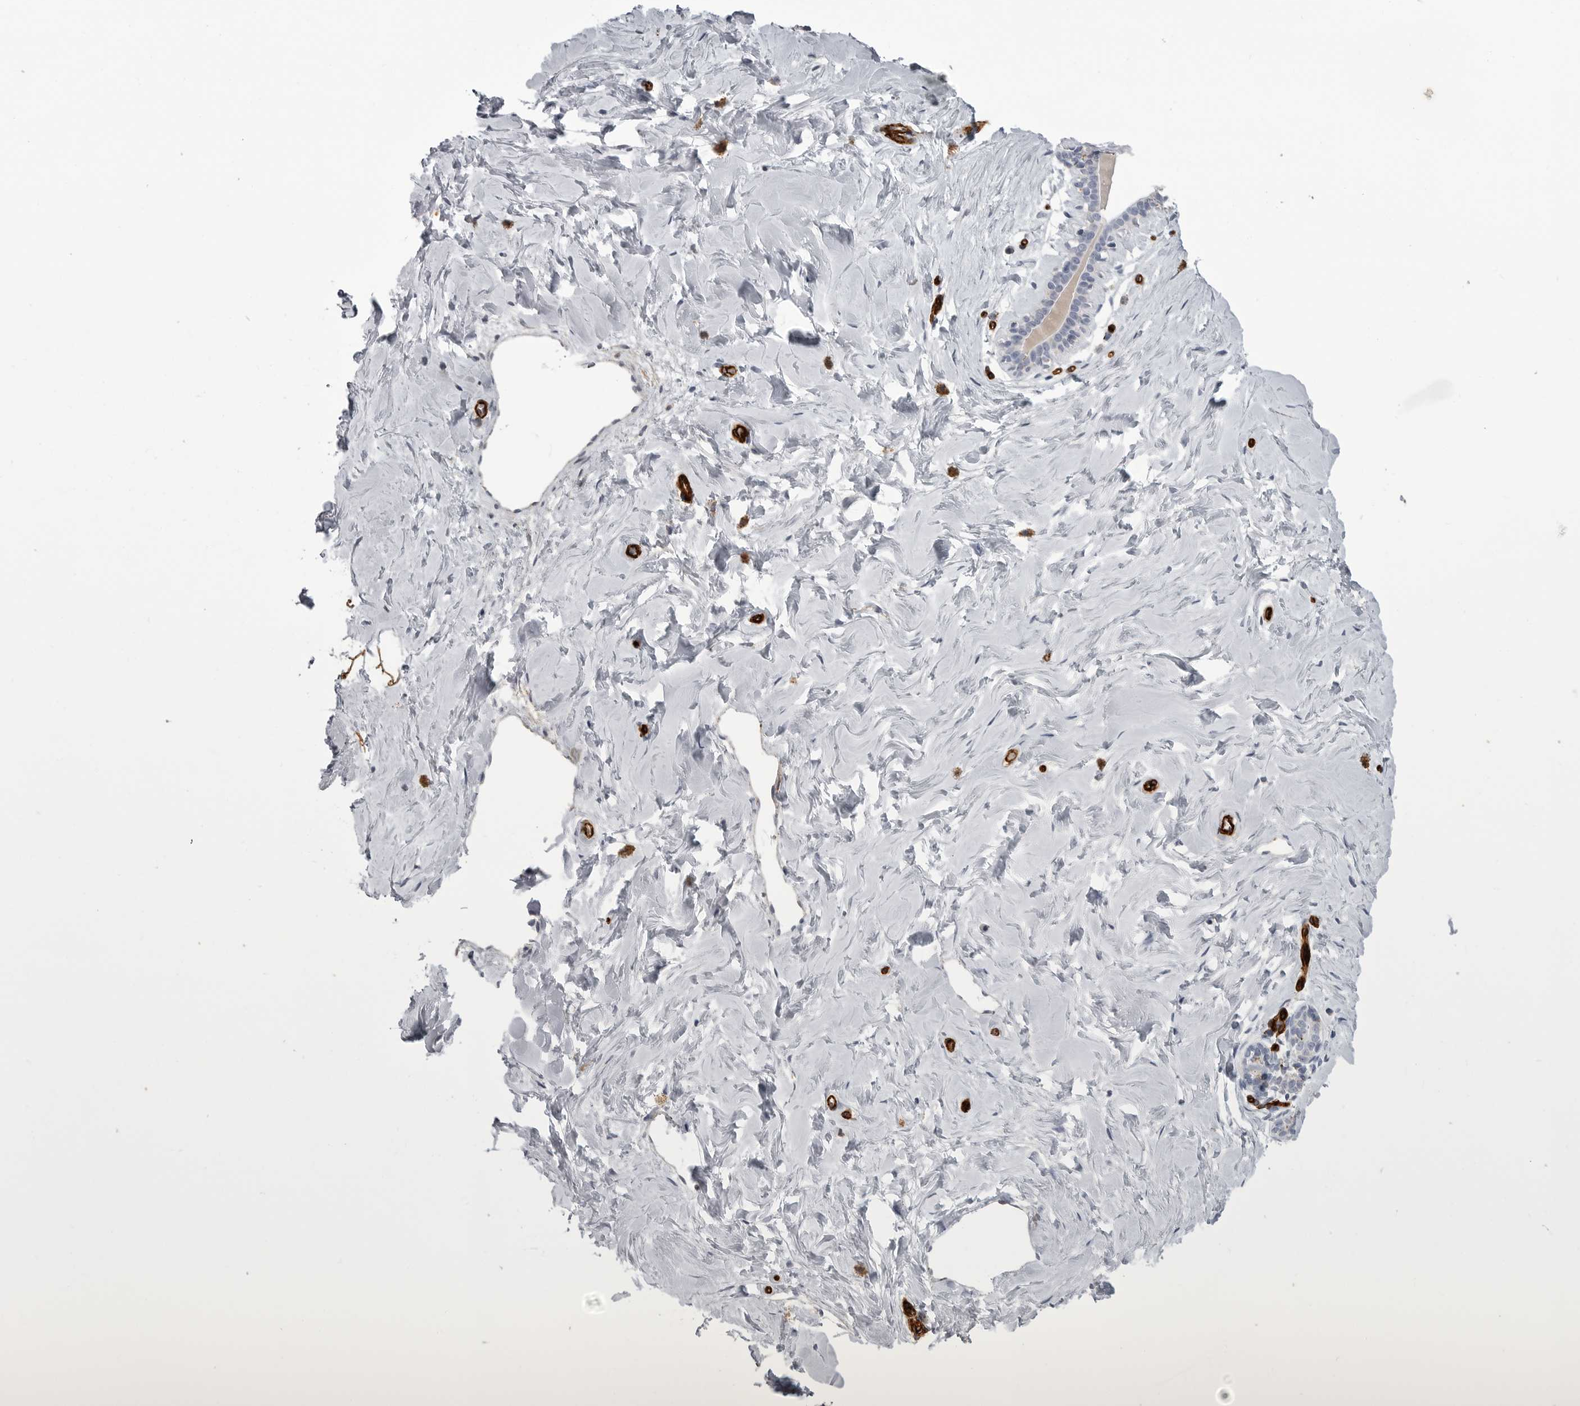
{"staining": {"intensity": "moderate", "quantity": ">75%", "location": "cytoplasmic/membranous"}, "tissue": "breast", "cell_type": "Adipocytes", "image_type": "normal", "snomed": [{"axis": "morphology", "description": "Normal tissue, NOS"}, {"axis": "morphology", "description": "Adenoma, NOS"}, {"axis": "topography", "description": "Breast"}], "caption": "Immunohistochemistry (IHC) (DAB (3,3'-diaminobenzidine)) staining of benign human breast exhibits moderate cytoplasmic/membranous protein staining in approximately >75% of adipocytes.", "gene": "AOC3", "patient": {"sex": "female", "age": 23}}